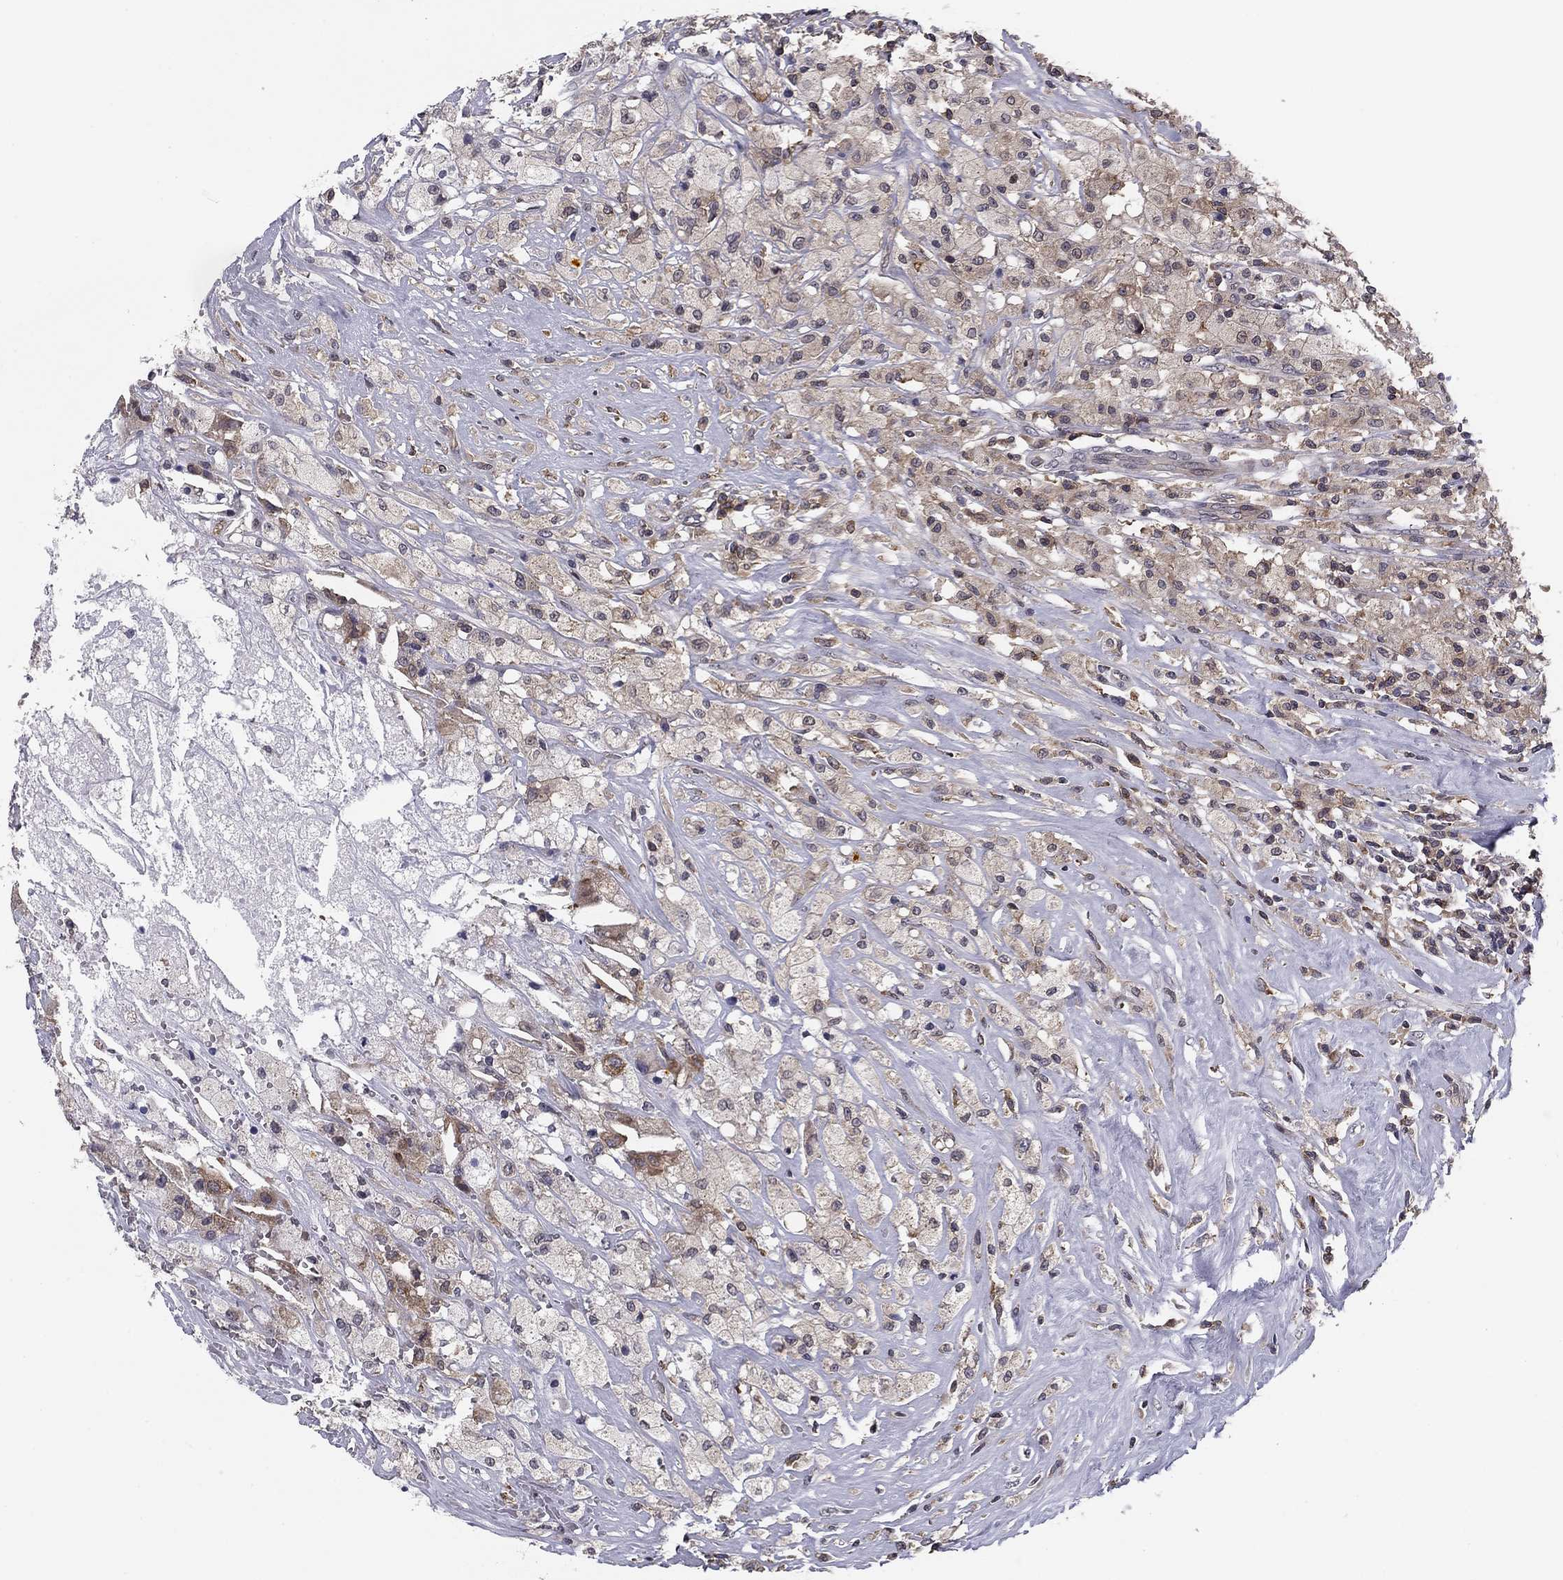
{"staining": {"intensity": "weak", "quantity": "<25%", "location": "cytoplasmic/membranous"}, "tissue": "testis cancer", "cell_type": "Tumor cells", "image_type": "cancer", "snomed": [{"axis": "morphology", "description": "Necrosis, NOS"}, {"axis": "morphology", "description": "Carcinoma, Embryonal, NOS"}, {"axis": "topography", "description": "Testis"}], "caption": "There is no significant expression in tumor cells of embryonal carcinoma (testis).", "gene": "PLCB2", "patient": {"sex": "male", "age": 19}}